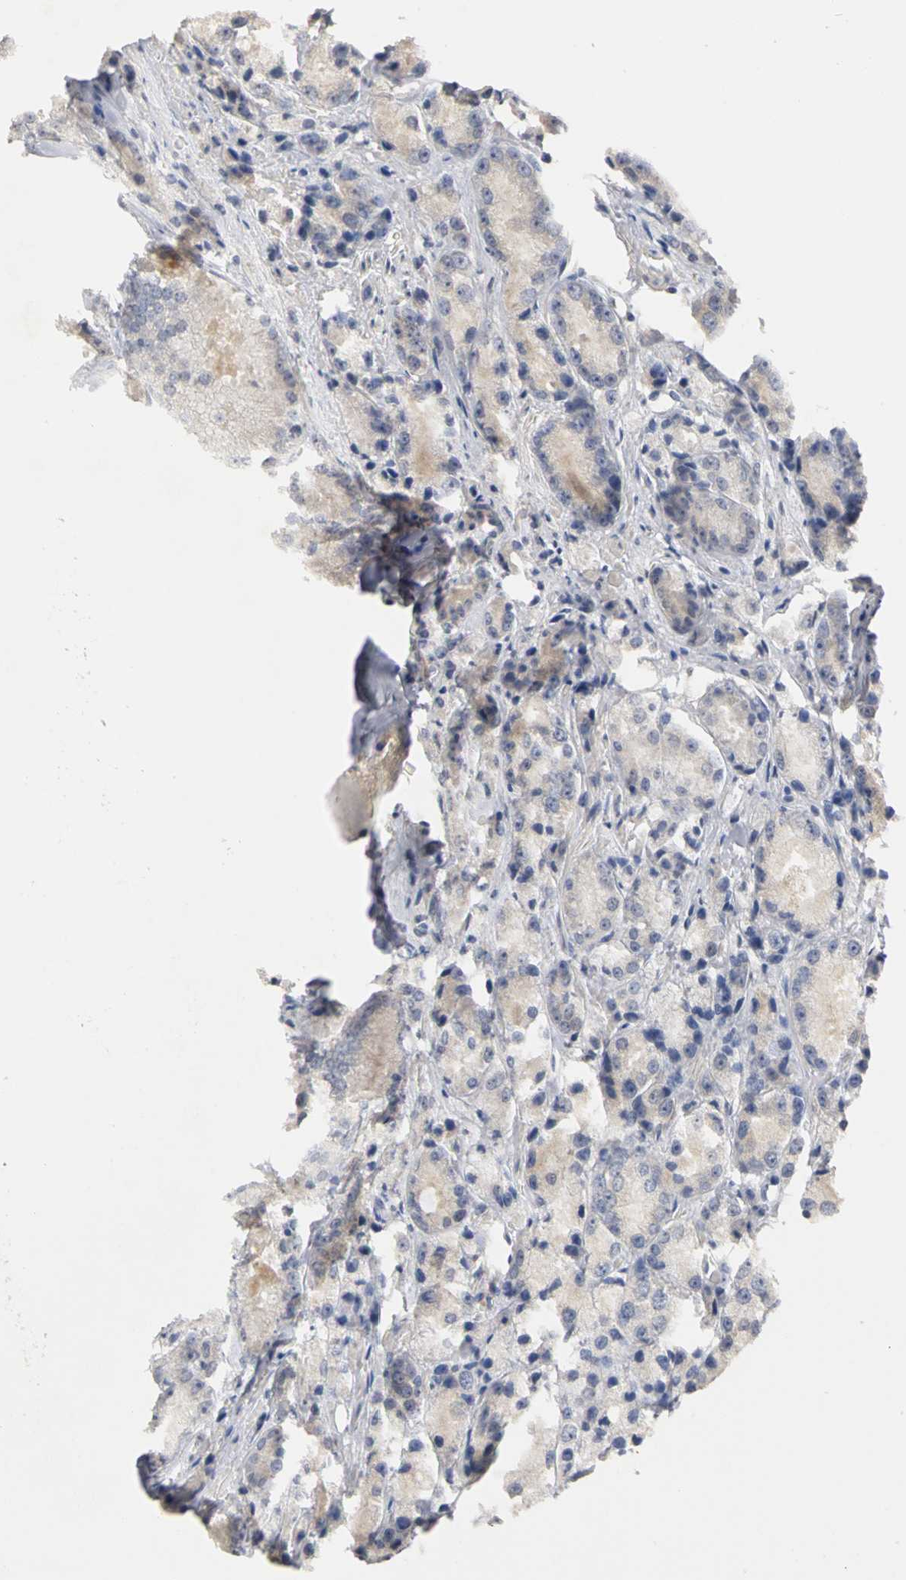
{"staining": {"intensity": "negative", "quantity": "none", "location": "none"}, "tissue": "prostate cancer", "cell_type": "Tumor cells", "image_type": "cancer", "snomed": [{"axis": "morphology", "description": "Adenocarcinoma, Low grade"}, {"axis": "topography", "description": "Prostate"}], "caption": "Histopathology image shows no protein staining in tumor cells of adenocarcinoma (low-grade) (prostate) tissue. (DAB immunohistochemistry (IHC) with hematoxylin counter stain).", "gene": "PGR", "patient": {"sex": "male", "age": 64}}